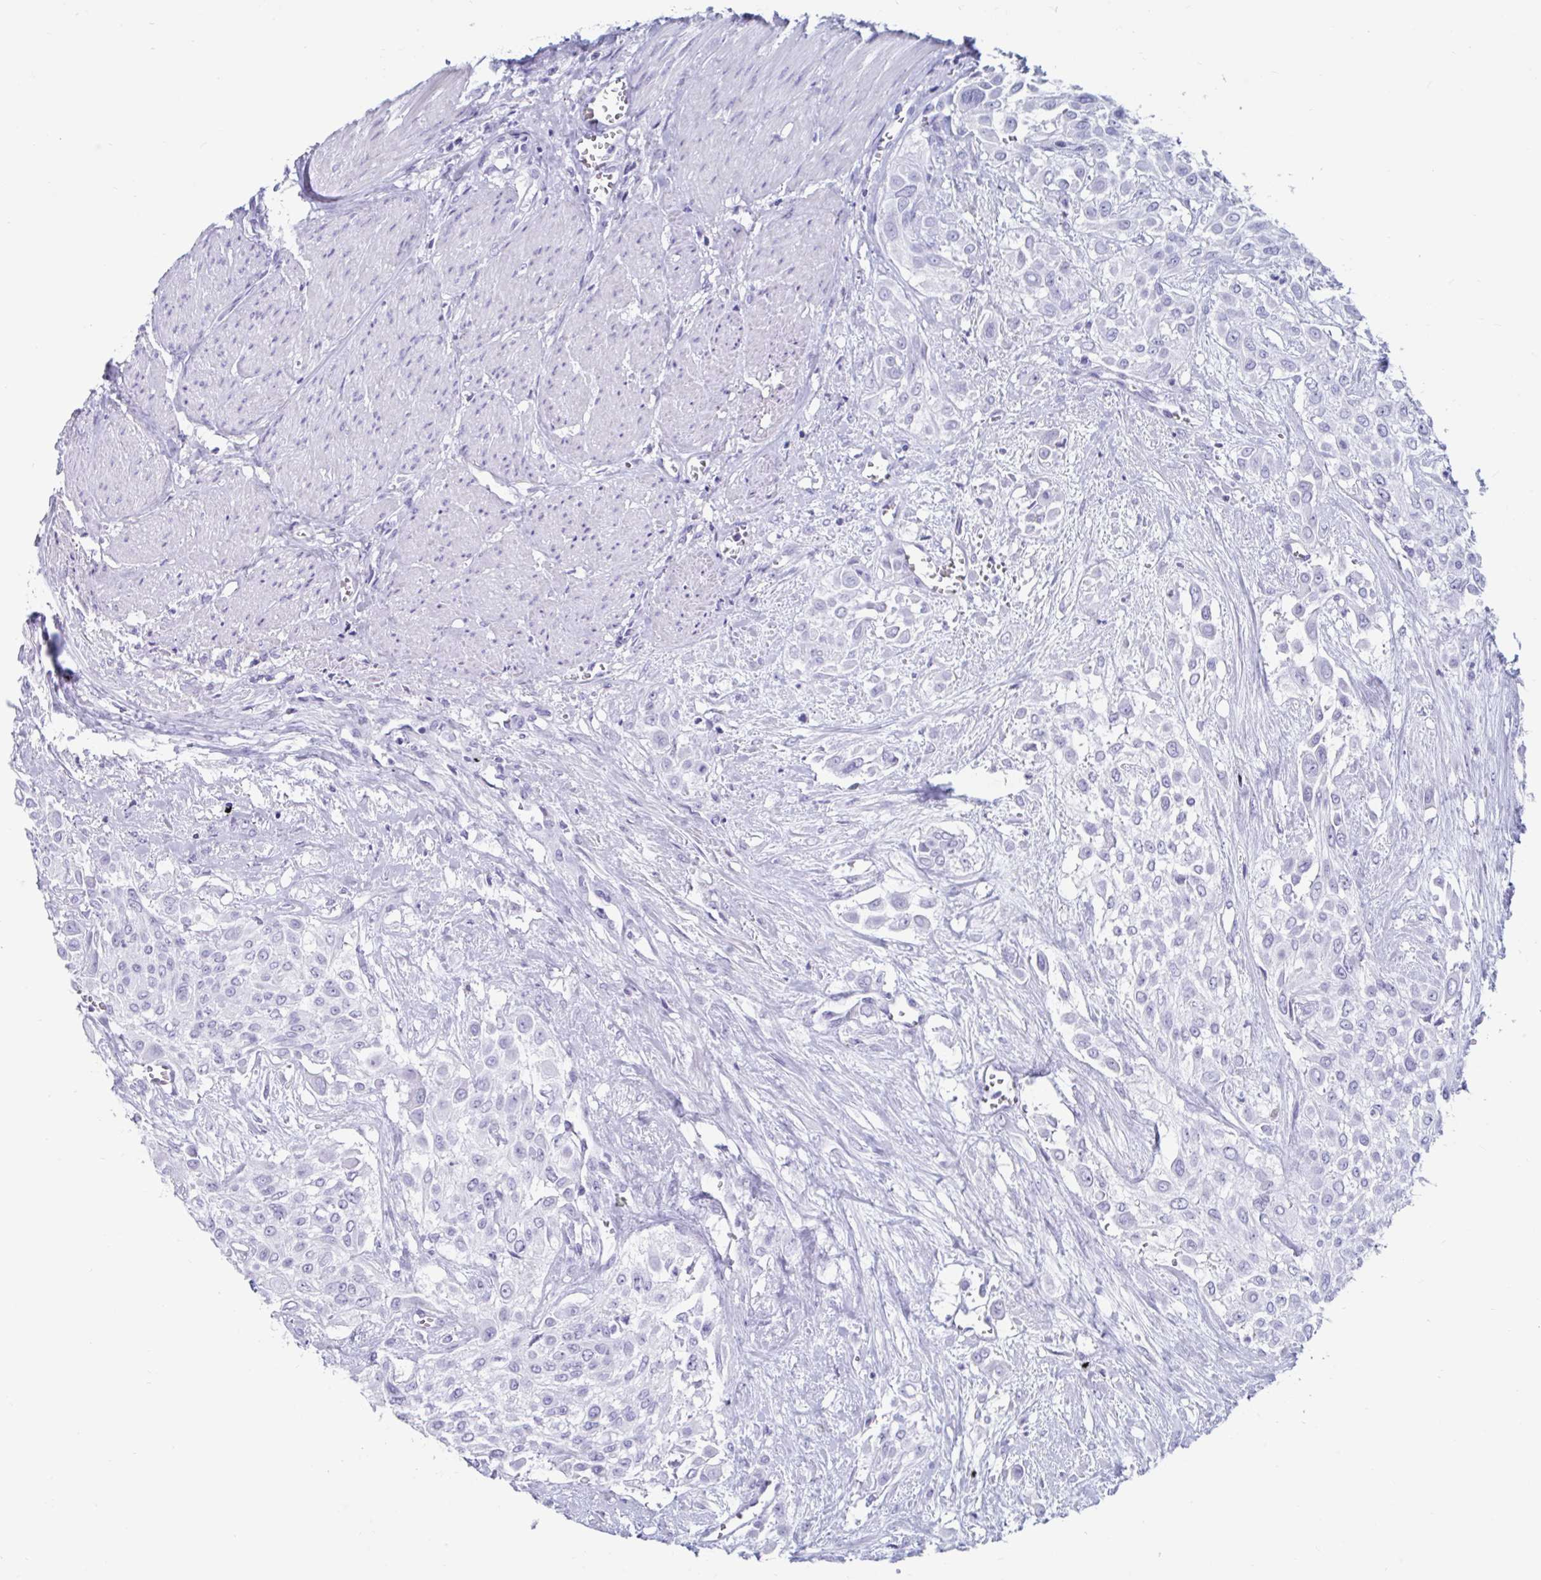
{"staining": {"intensity": "negative", "quantity": "none", "location": "none"}, "tissue": "urothelial cancer", "cell_type": "Tumor cells", "image_type": "cancer", "snomed": [{"axis": "morphology", "description": "Urothelial carcinoma, High grade"}, {"axis": "topography", "description": "Urinary bladder"}], "caption": "Immunohistochemical staining of human urothelial carcinoma (high-grade) demonstrates no significant staining in tumor cells. (Immunohistochemistry (ihc), brightfield microscopy, high magnification).", "gene": "GKN2", "patient": {"sex": "male", "age": 57}}